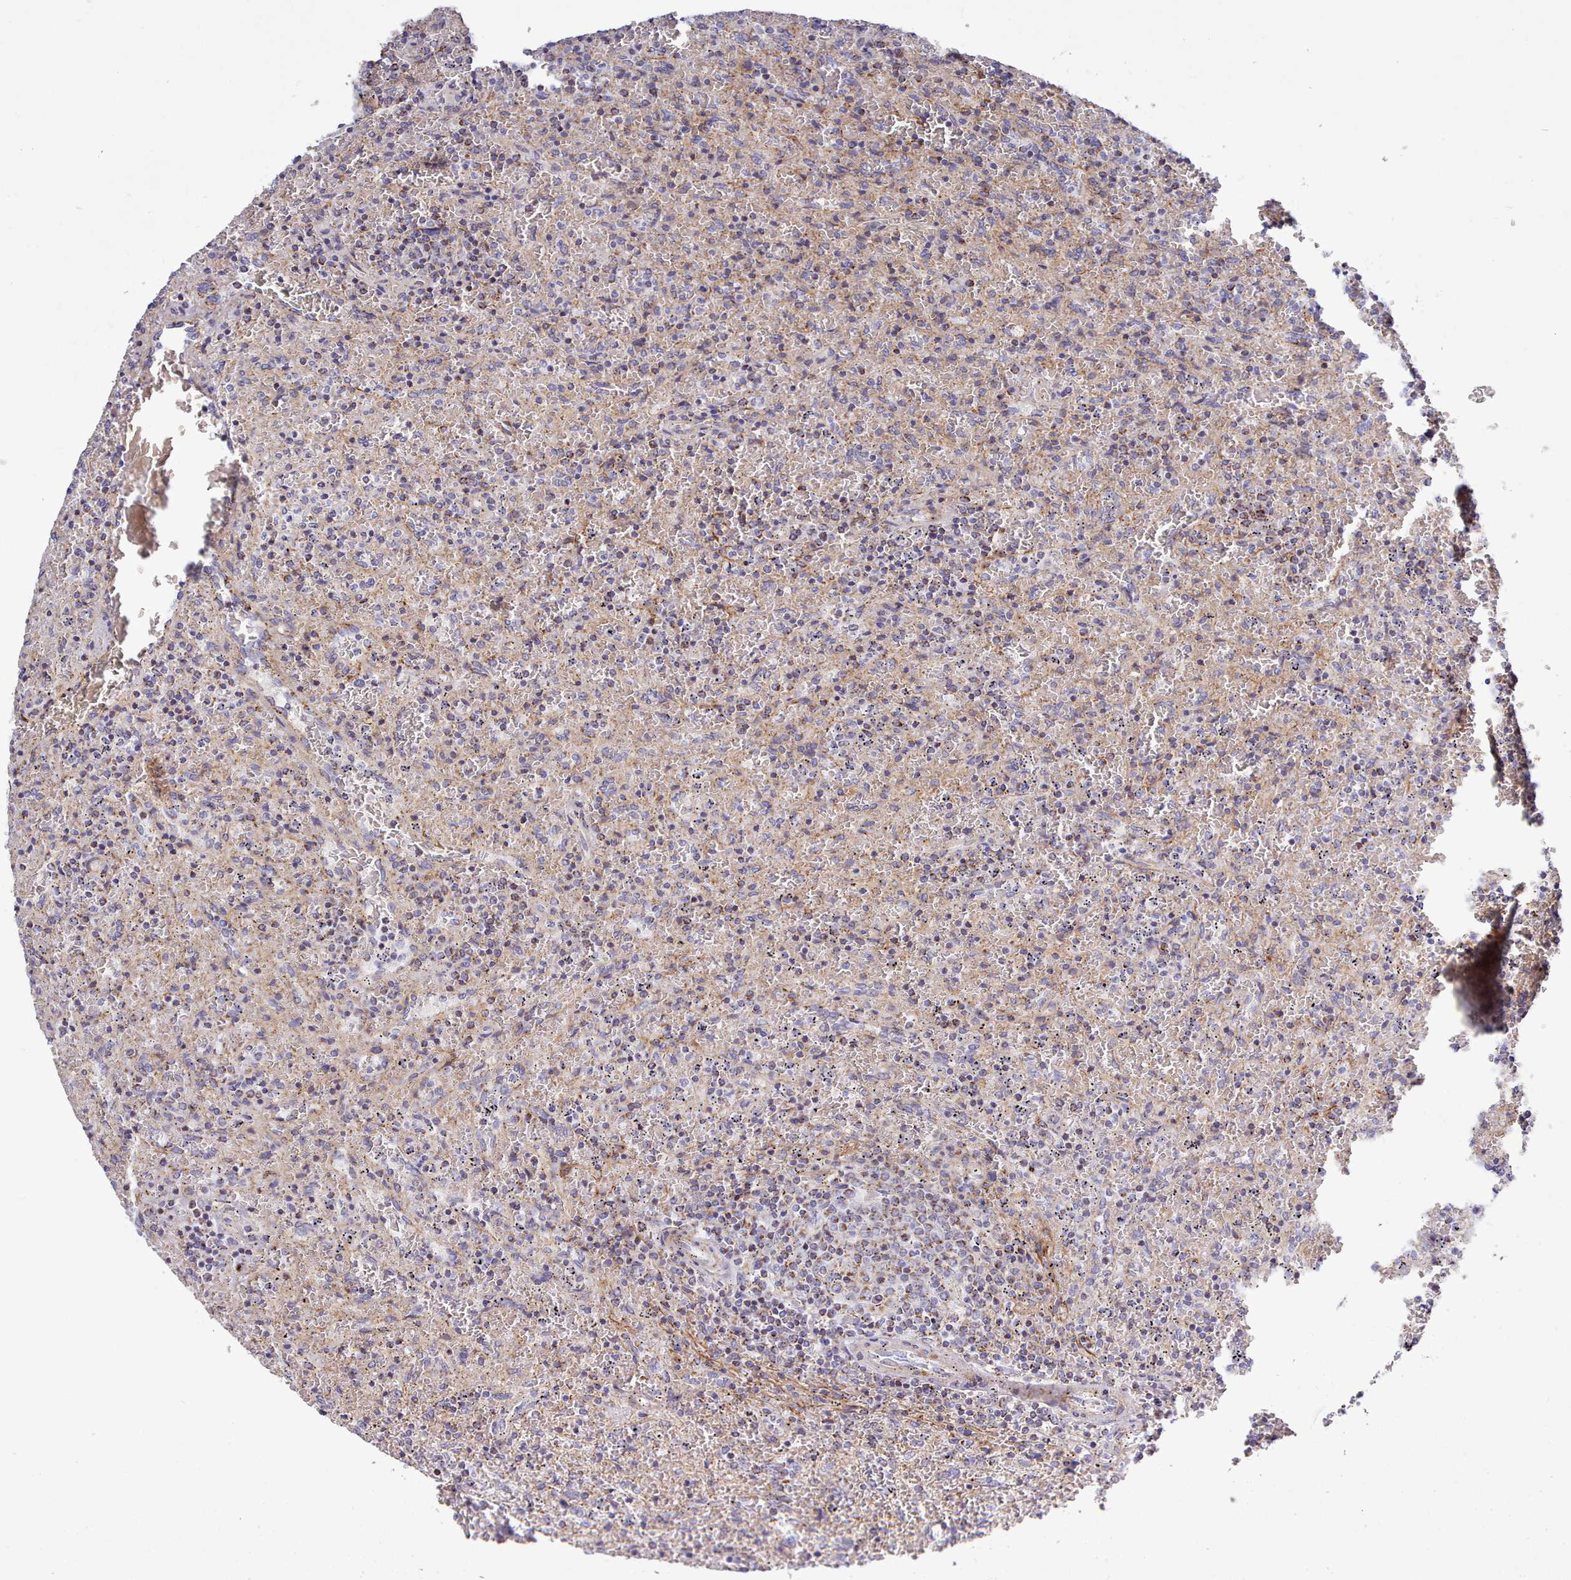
{"staining": {"intensity": "moderate", "quantity": "<25%", "location": "cytoplasmic/membranous"}, "tissue": "lymphoma", "cell_type": "Tumor cells", "image_type": "cancer", "snomed": [{"axis": "morphology", "description": "Malignant lymphoma, non-Hodgkin's type, Low grade"}, {"axis": "topography", "description": "Spleen"}], "caption": "Immunohistochemical staining of human low-grade malignant lymphoma, non-Hodgkin's type displays low levels of moderate cytoplasmic/membranous protein positivity in about <25% of tumor cells.", "gene": "MRPL21", "patient": {"sex": "female", "age": 64}}